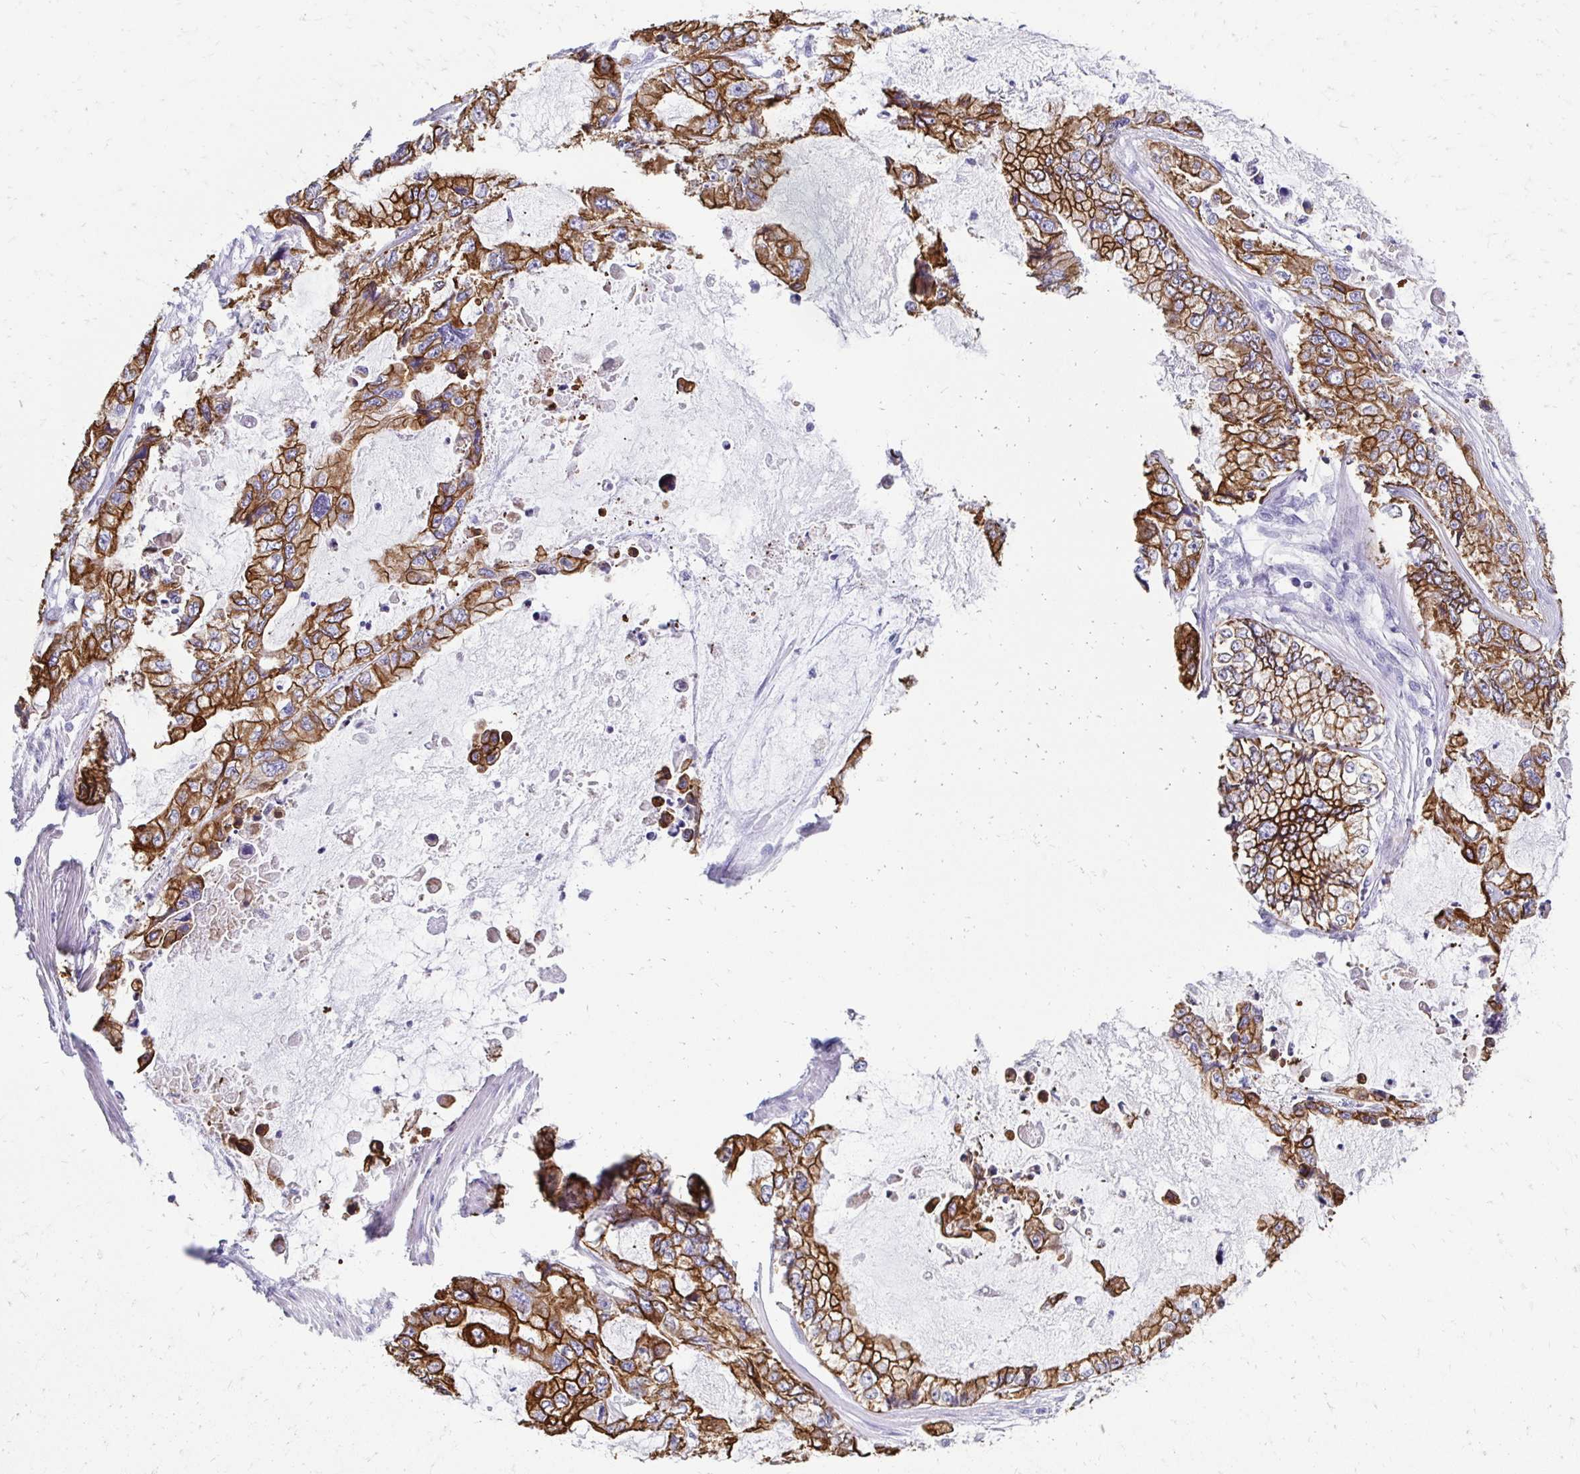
{"staining": {"intensity": "strong", "quantity": ">75%", "location": "cytoplasmic/membranous"}, "tissue": "stomach cancer", "cell_type": "Tumor cells", "image_type": "cancer", "snomed": [{"axis": "morphology", "description": "Adenocarcinoma, NOS"}, {"axis": "topography", "description": "Pancreas"}, {"axis": "topography", "description": "Stomach, upper"}, {"axis": "topography", "description": "Stomach"}], "caption": "Human adenocarcinoma (stomach) stained for a protein (brown) shows strong cytoplasmic/membranous positive positivity in approximately >75% of tumor cells.", "gene": "C1QTNF2", "patient": {"sex": "male", "age": 77}}